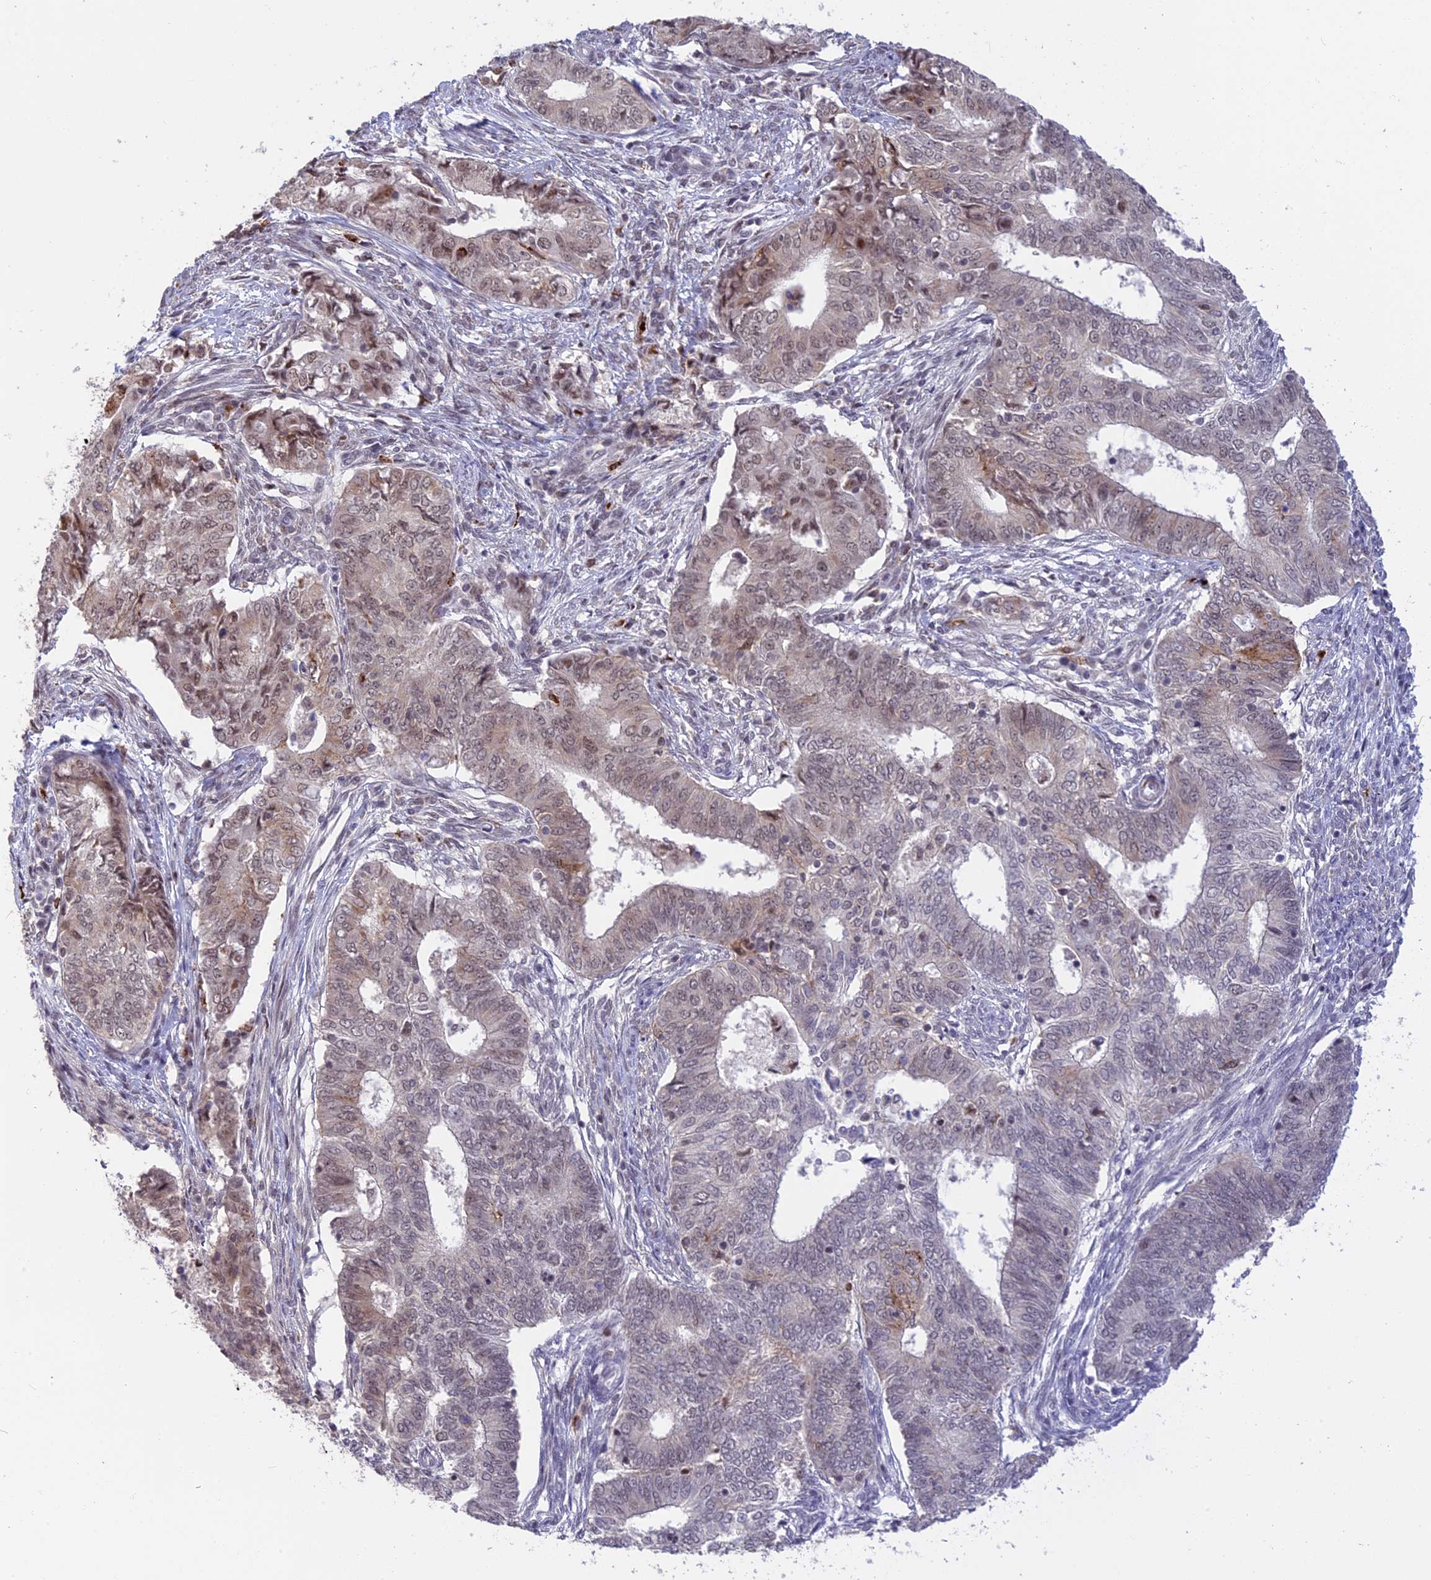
{"staining": {"intensity": "weak", "quantity": "<25%", "location": "nuclear"}, "tissue": "endometrial cancer", "cell_type": "Tumor cells", "image_type": "cancer", "snomed": [{"axis": "morphology", "description": "Adenocarcinoma, NOS"}, {"axis": "topography", "description": "Endometrium"}], "caption": "Tumor cells are negative for brown protein staining in endometrial cancer (adenocarcinoma).", "gene": "POLR2C", "patient": {"sex": "female", "age": 62}}